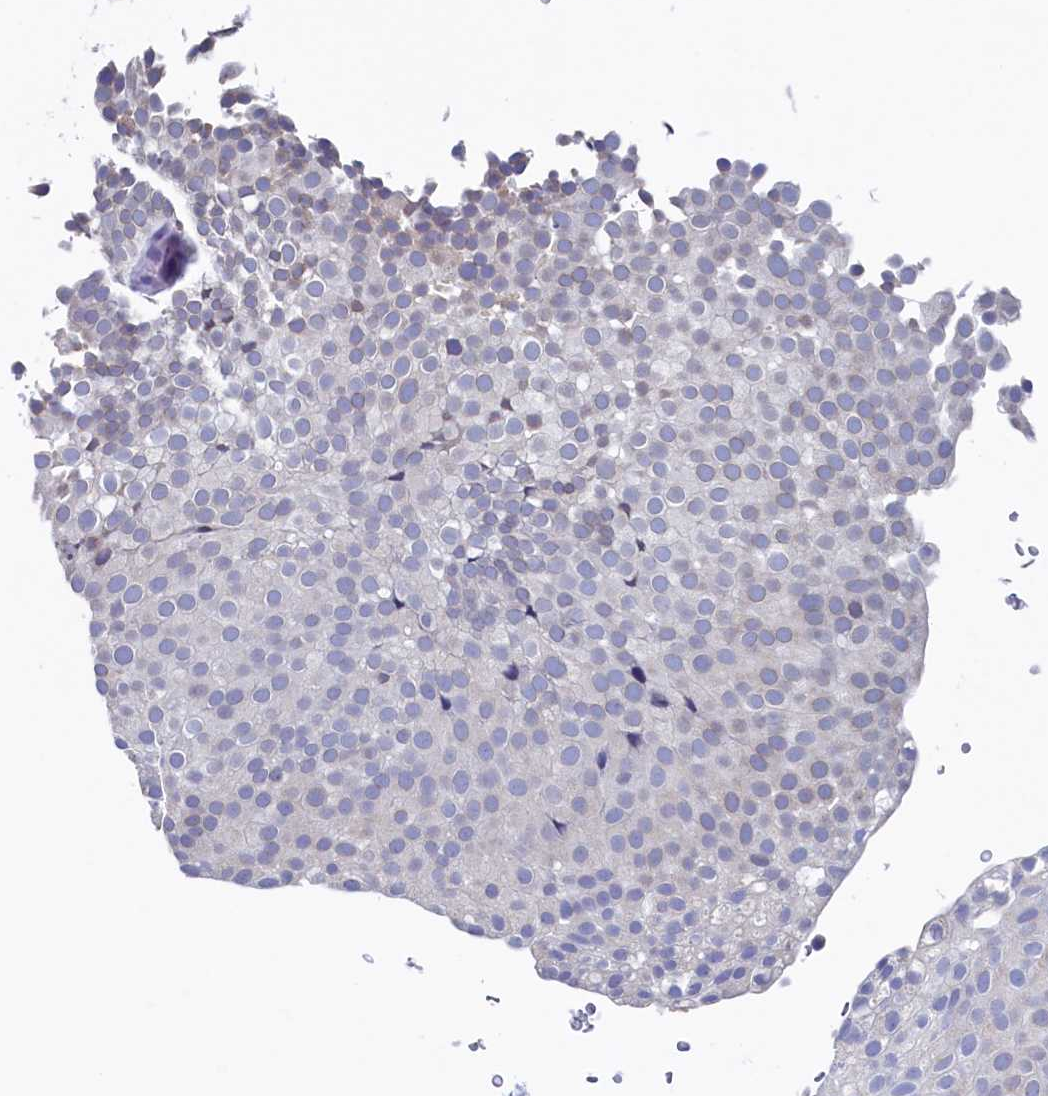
{"staining": {"intensity": "negative", "quantity": "none", "location": "none"}, "tissue": "urothelial cancer", "cell_type": "Tumor cells", "image_type": "cancer", "snomed": [{"axis": "morphology", "description": "Urothelial carcinoma, Low grade"}, {"axis": "topography", "description": "Urinary bladder"}], "caption": "This is a histopathology image of immunohistochemistry (IHC) staining of urothelial cancer, which shows no staining in tumor cells.", "gene": "C11orf54", "patient": {"sex": "male", "age": 78}}